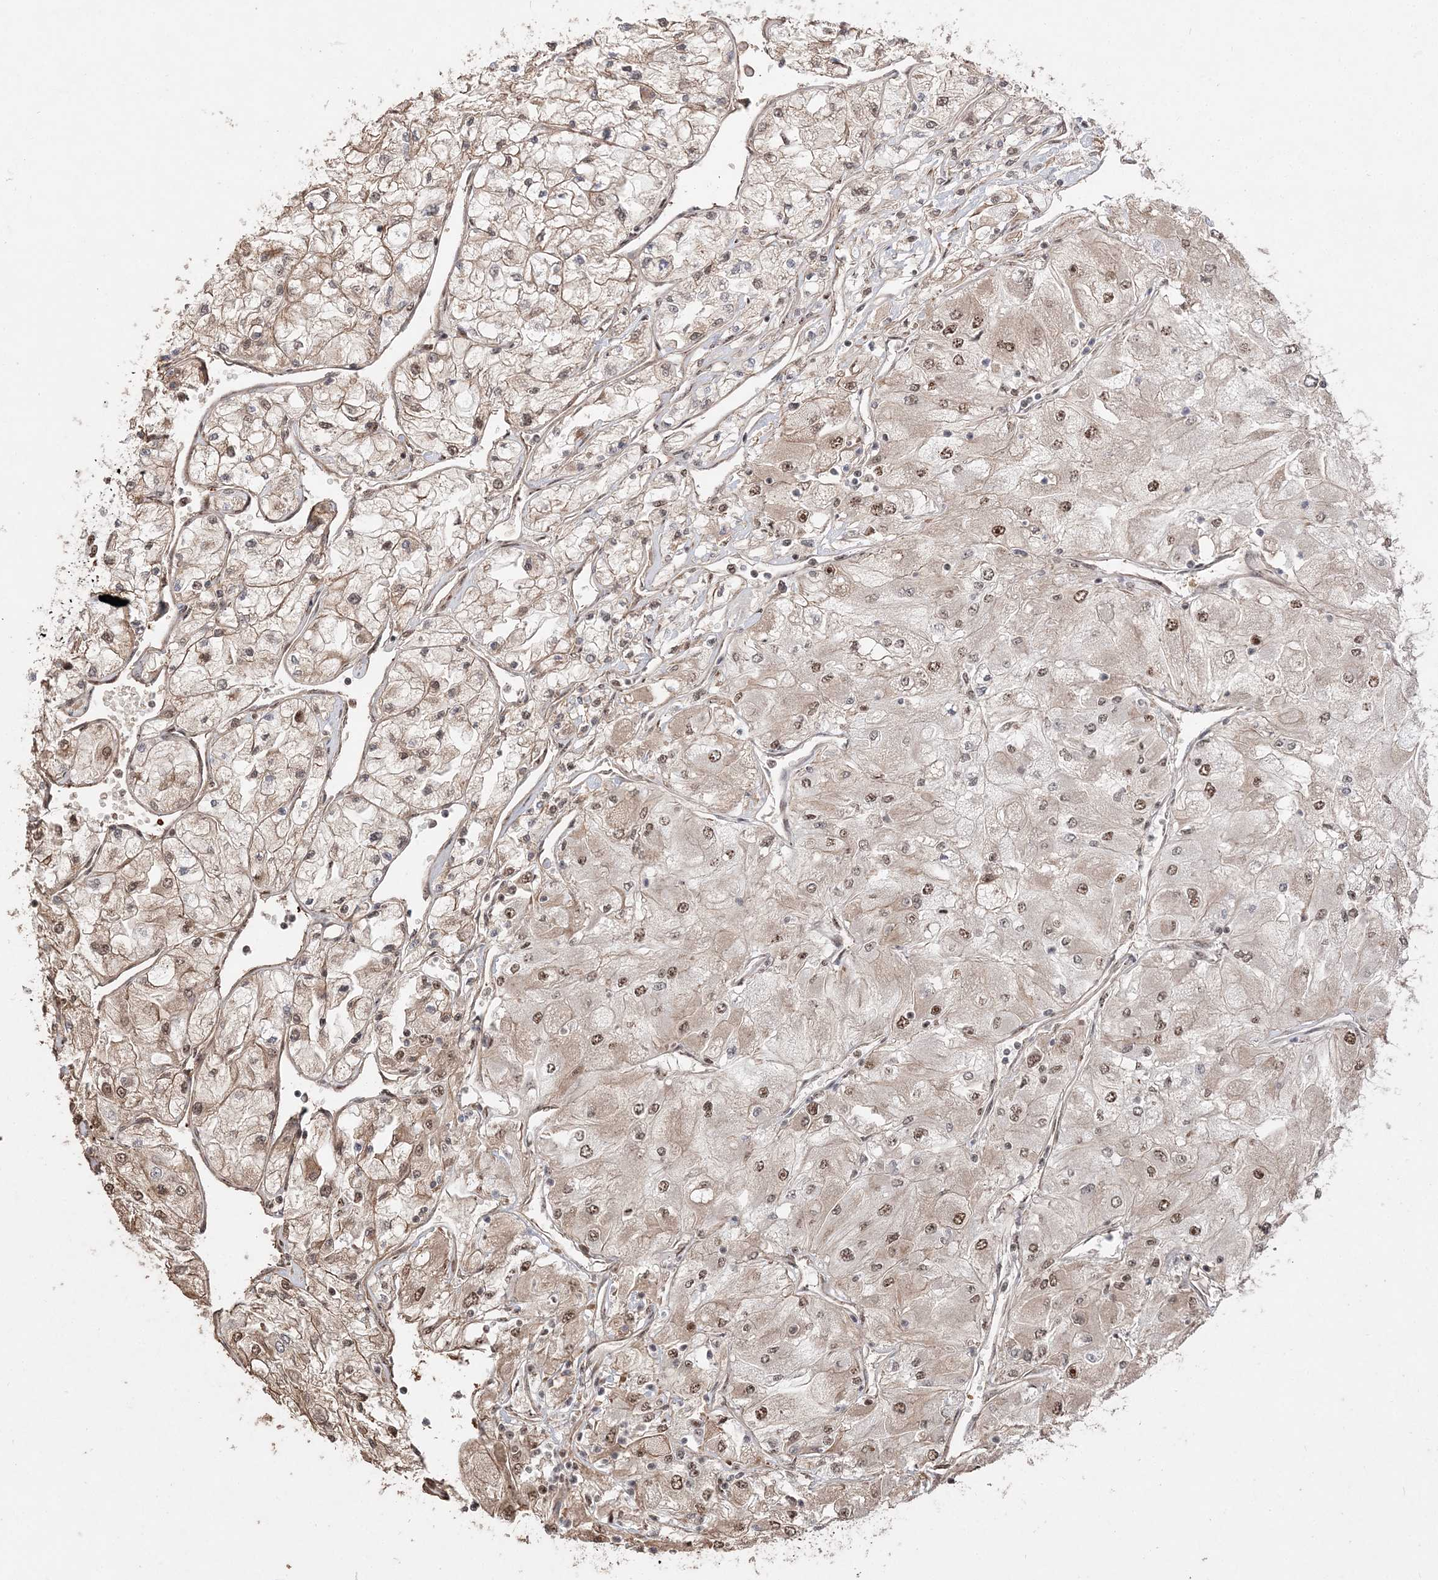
{"staining": {"intensity": "moderate", "quantity": ">75%", "location": "nuclear"}, "tissue": "renal cancer", "cell_type": "Tumor cells", "image_type": "cancer", "snomed": [{"axis": "morphology", "description": "Adenocarcinoma, NOS"}, {"axis": "topography", "description": "Kidney"}], "caption": "This photomicrograph shows adenocarcinoma (renal) stained with IHC to label a protein in brown. The nuclear of tumor cells show moderate positivity for the protein. Nuclei are counter-stained blue.", "gene": "RBM17", "patient": {"sex": "male", "age": 80}}